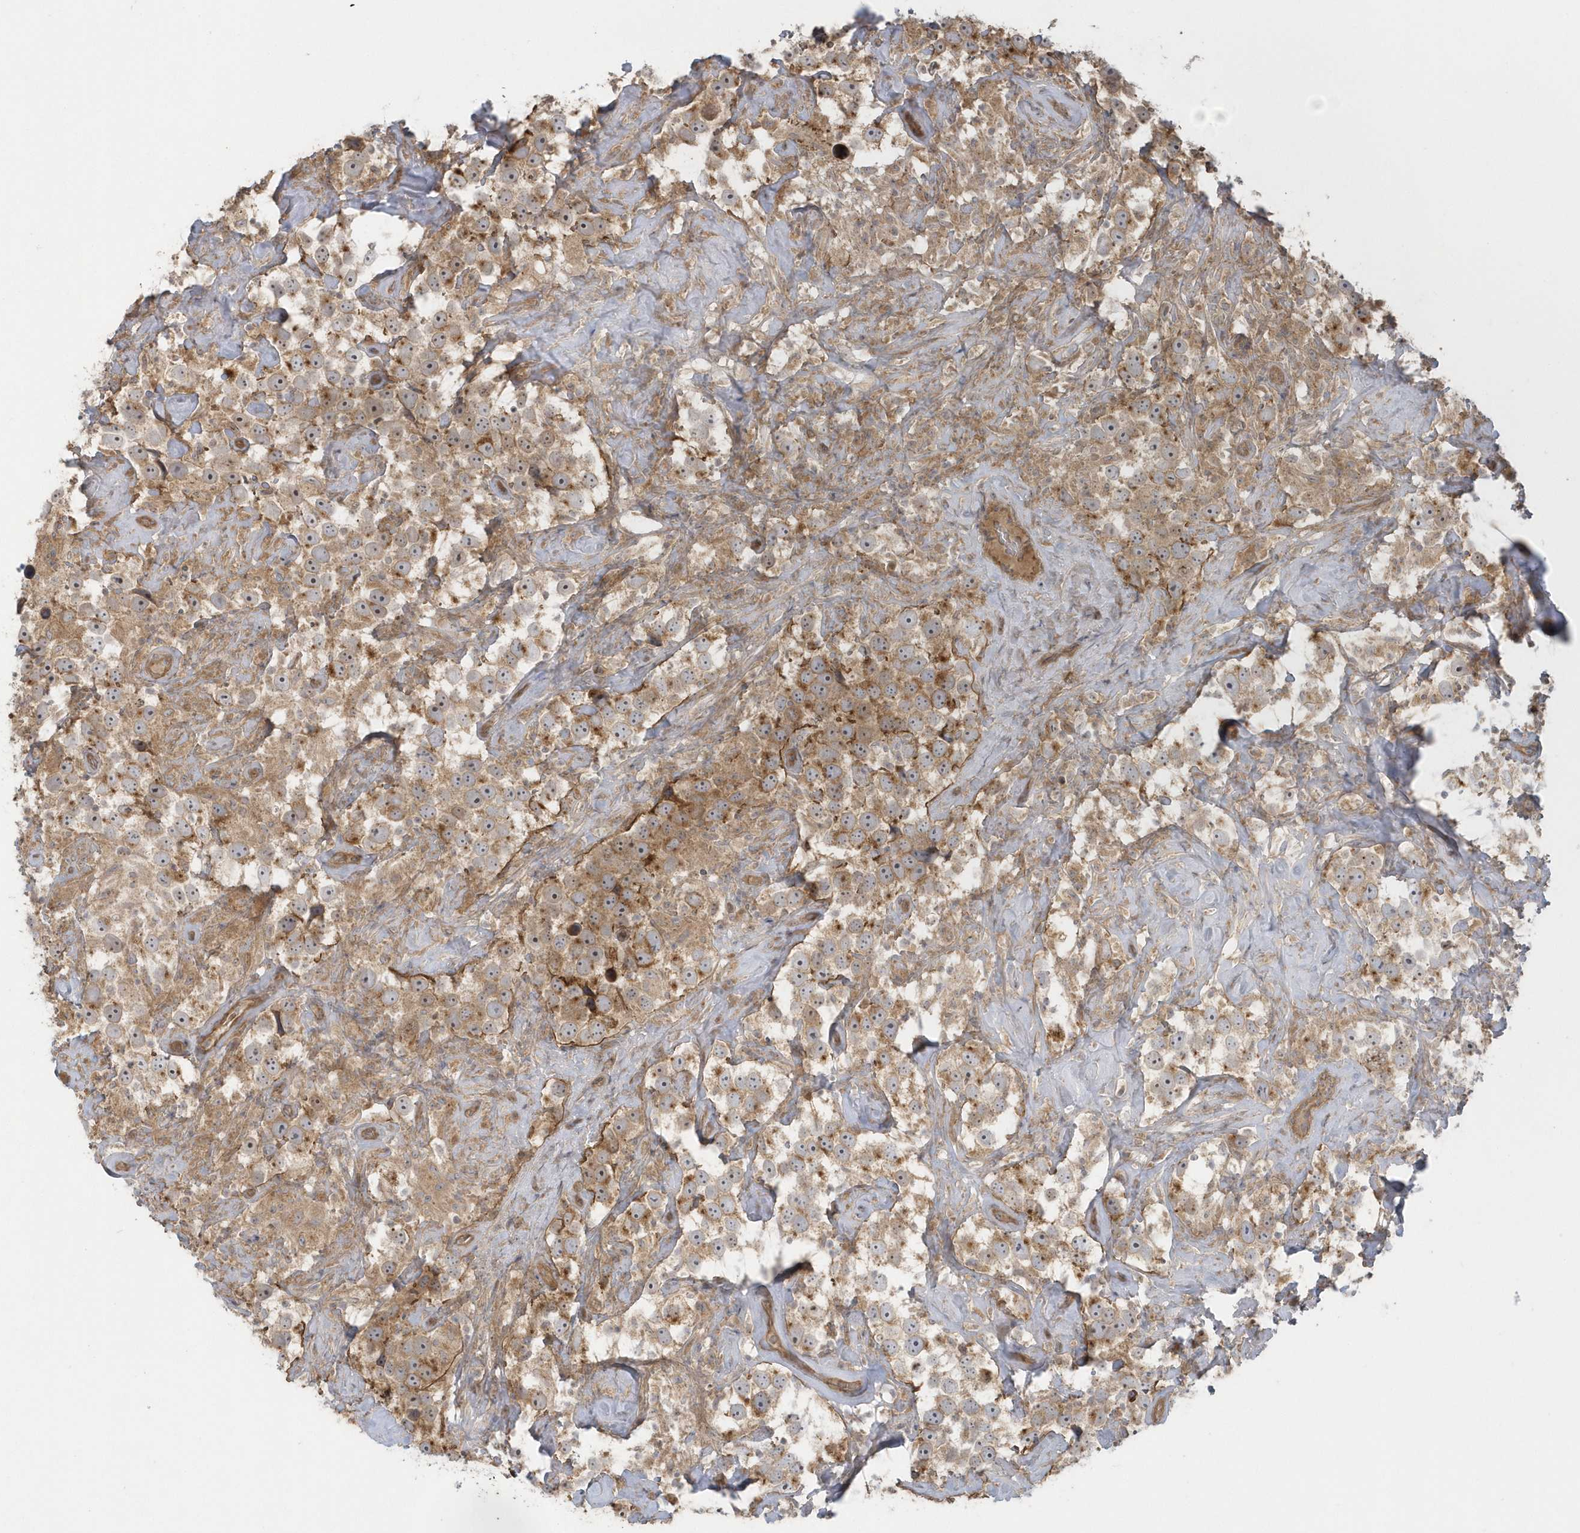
{"staining": {"intensity": "moderate", "quantity": ">75%", "location": "cytoplasmic/membranous"}, "tissue": "testis cancer", "cell_type": "Tumor cells", "image_type": "cancer", "snomed": [{"axis": "morphology", "description": "Seminoma, NOS"}, {"axis": "topography", "description": "Testis"}], "caption": "Testis cancer stained with DAB (3,3'-diaminobenzidine) IHC demonstrates medium levels of moderate cytoplasmic/membranous staining in approximately >75% of tumor cells. The staining is performed using DAB brown chromogen to label protein expression. The nuclei are counter-stained blue using hematoxylin.", "gene": "ACTR1A", "patient": {"sex": "male", "age": 49}}